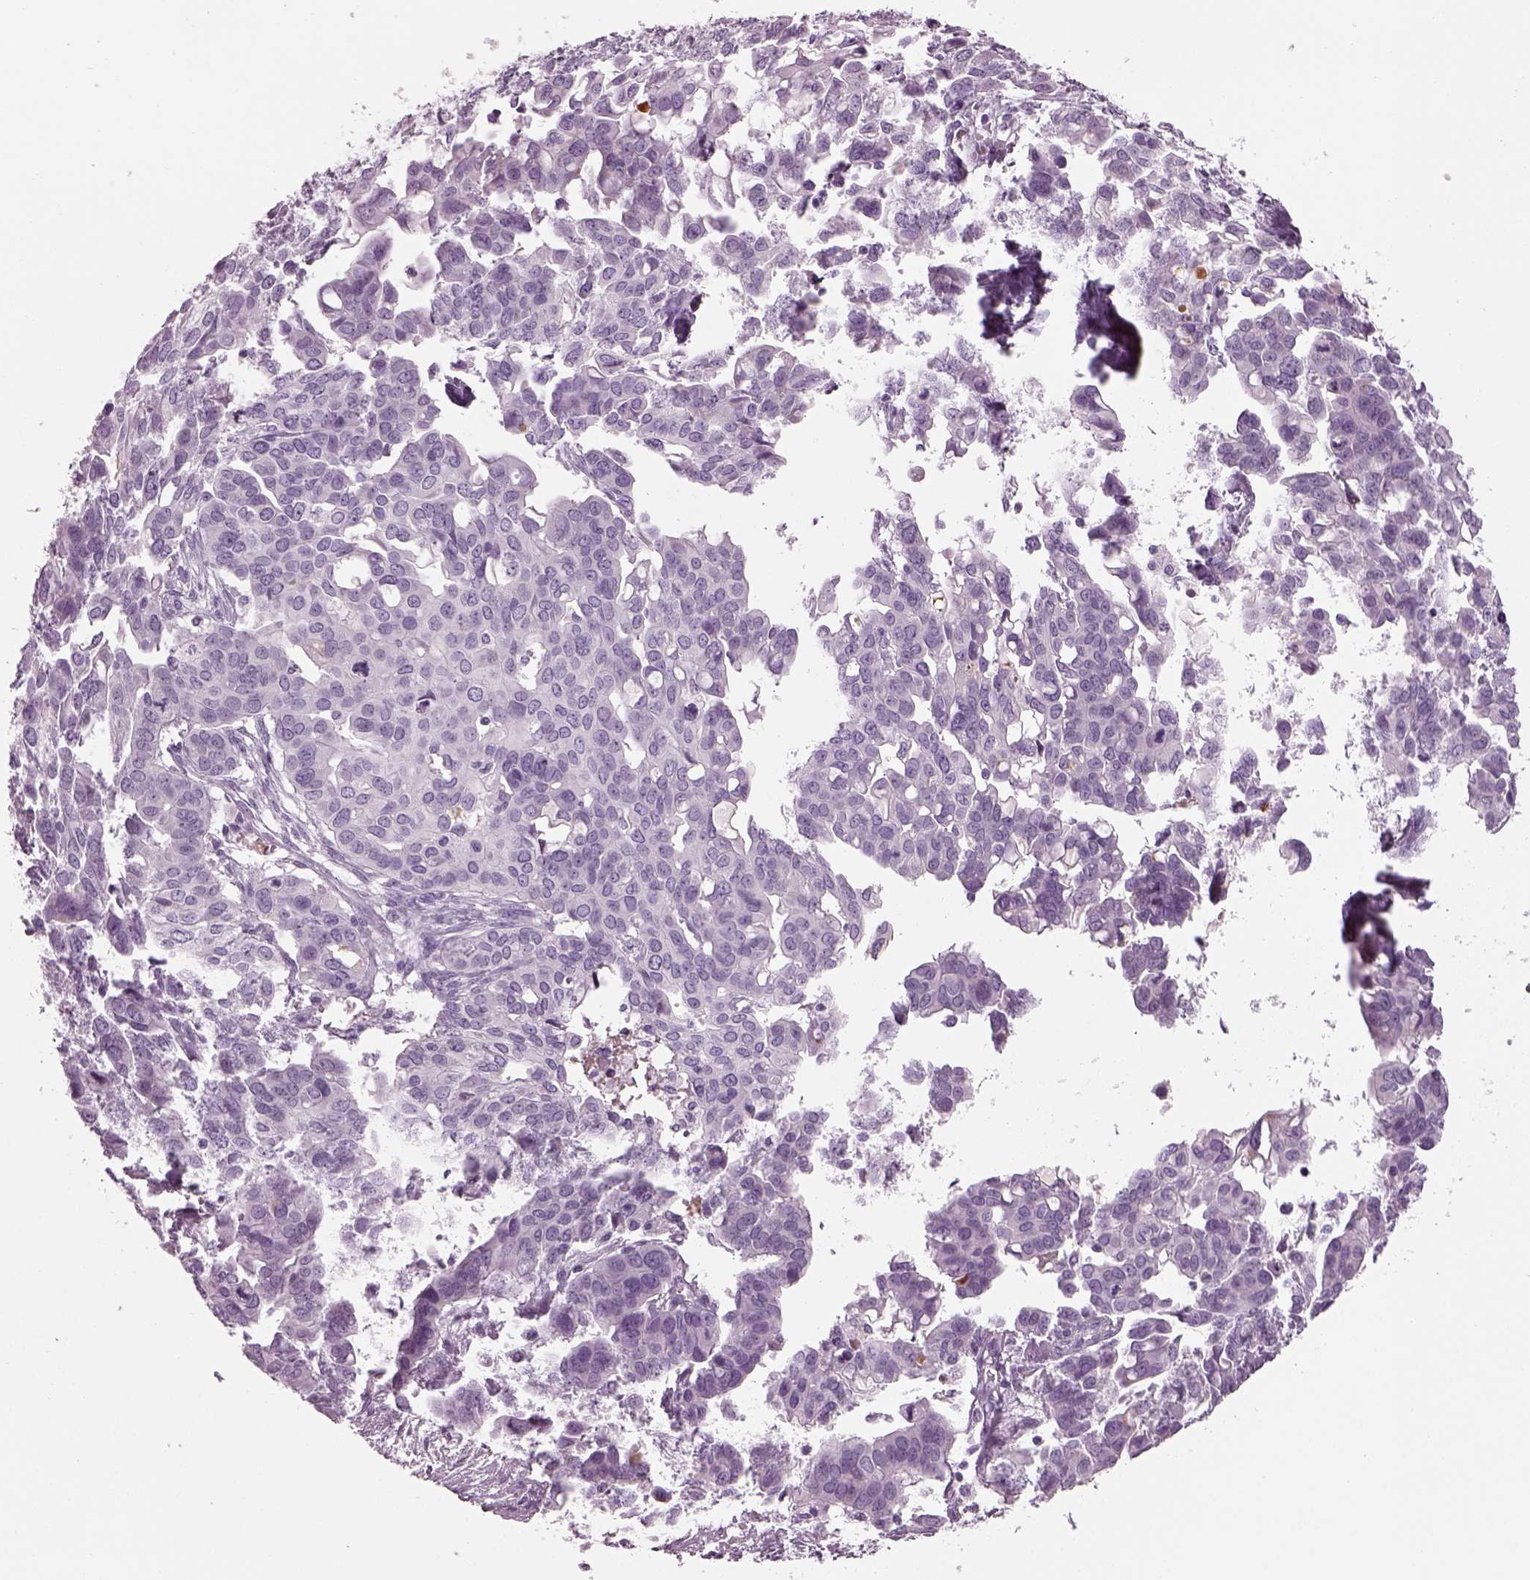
{"staining": {"intensity": "negative", "quantity": "none", "location": "none"}, "tissue": "ovarian cancer", "cell_type": "Tumor cells", "image_type": "cancer", "snomed": [{"axis": "morphology", "description": "Carcinoma, endometroid"}, {"axis": "topography", "description": "Ovary"}], "caption": "An immunohistochemistry photomicrograph of ovarian cancer (endometroid carcinoma) is shown. There is no staining in tumor cells of ovarian cancer (endometroid carcinoma).", "gene": "DPYSL5", "patient": {"sex": "female", "age": 78}}